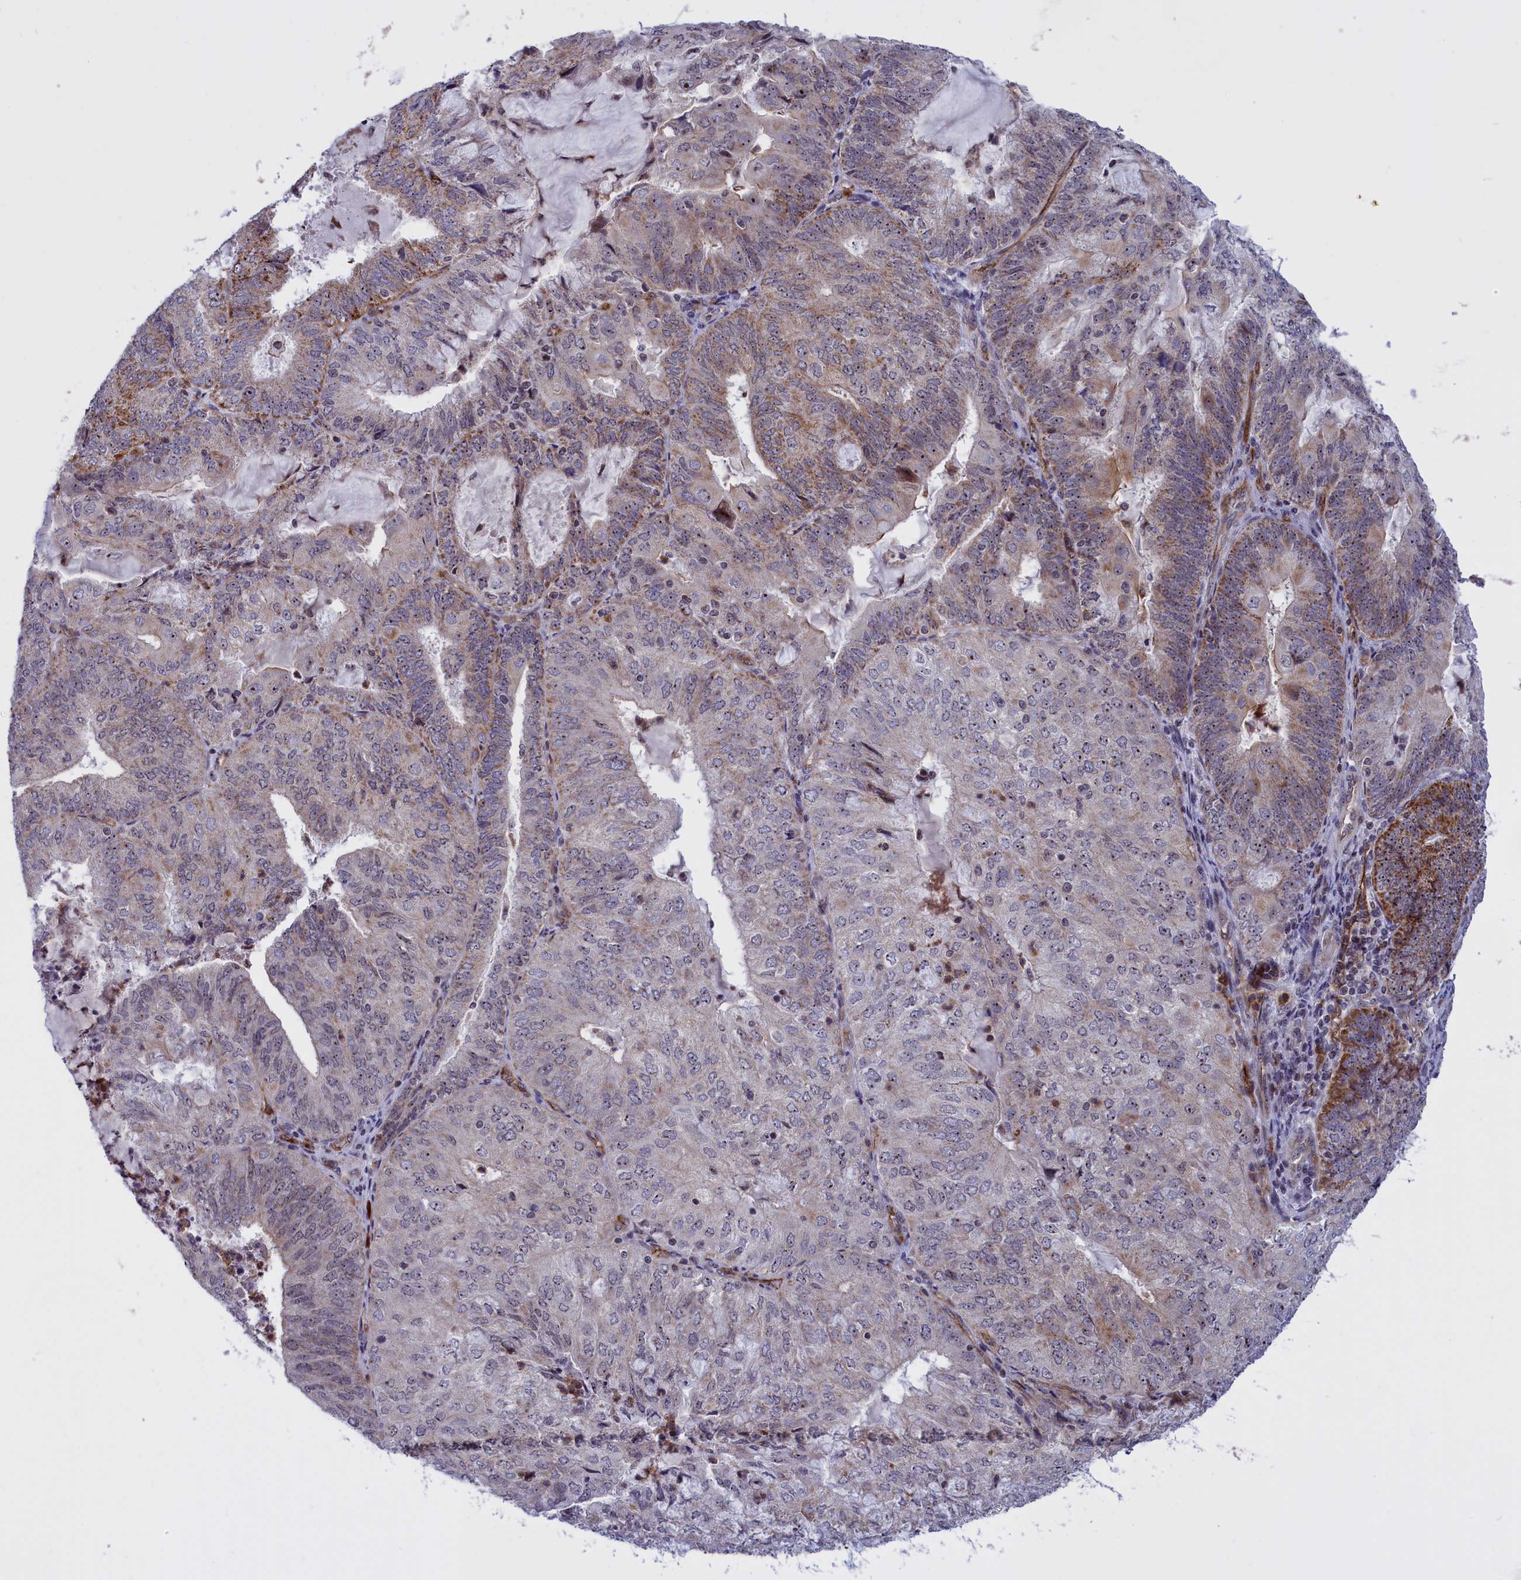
{"staining": {"intensity": "moderate", "quantity": "<25%", "location": "cytoplasmic/membranous"}, "tissue": "endometrial cancer", "cell_type": "Tumor cells", "image_type": "cancer", "snomed": [{"axis": "morphology", "description": "Adenocarcinoma, NOS"}, {"axis": "topography", "description": "Endometrium"}], "caption": "Human endometrial adenocarcinoma stained with a protein marker displays moderate staining in tumor cells.", "gene": "MPND", "patient": {"sex": "female", "age": 81}}